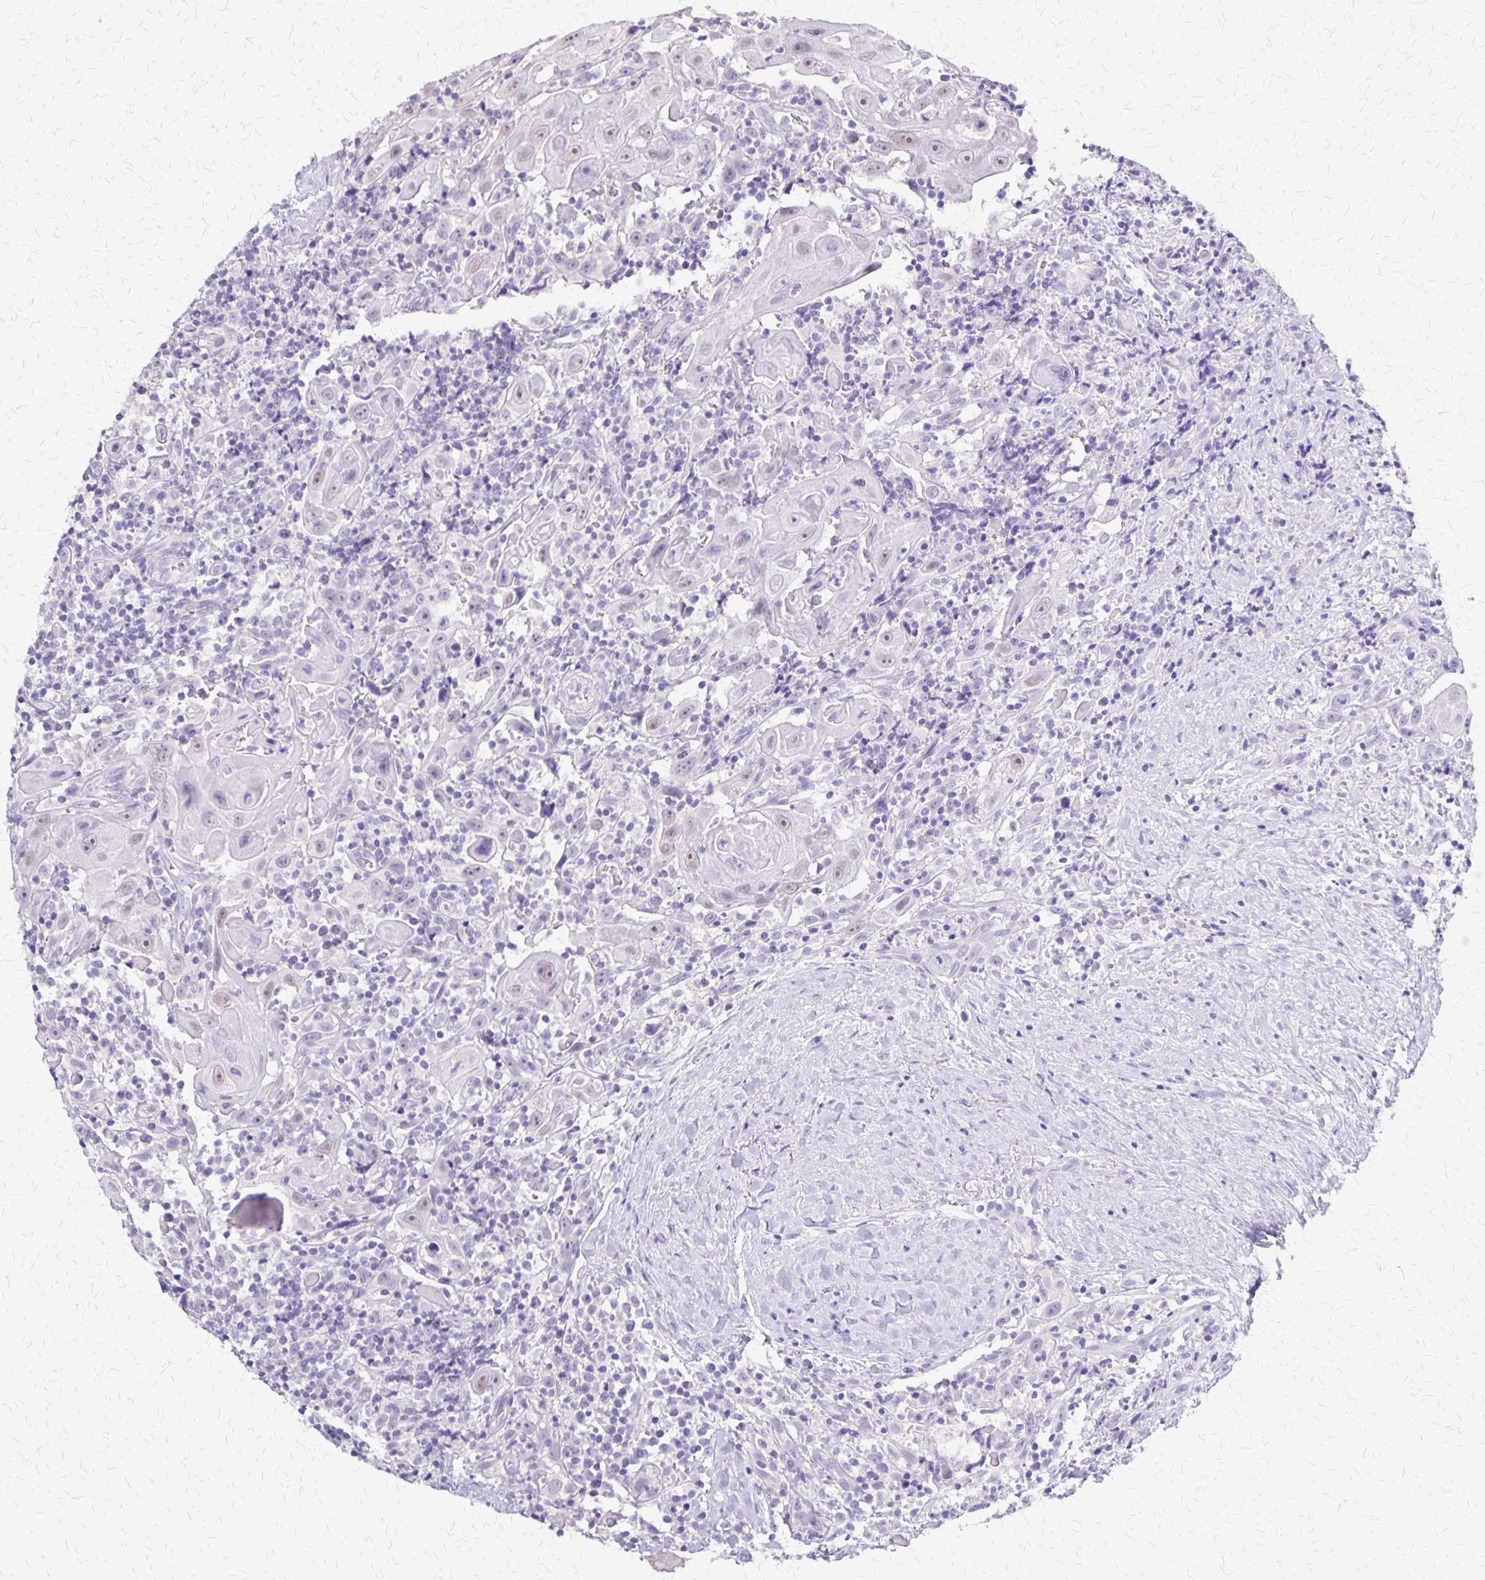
{"staining": {"intensity": "negative", "quantity": "none", "location": "none"}, "tissue": "head and neck cancer", "cell_type": "Tumor cells", "image_type": "cancer", "snomed": [{"axis": "morphology", "description": "Squamous cell carcinoma, NOS"}, {"axis": "topography", "description": "Head-Neck"}], "caption": "This is an IHC histopathology image of head and neck squamous cell carcinoma. There is no staining in tumor cells.", "gene": "SI", "patient": {"sex": "female", "age": 95}}